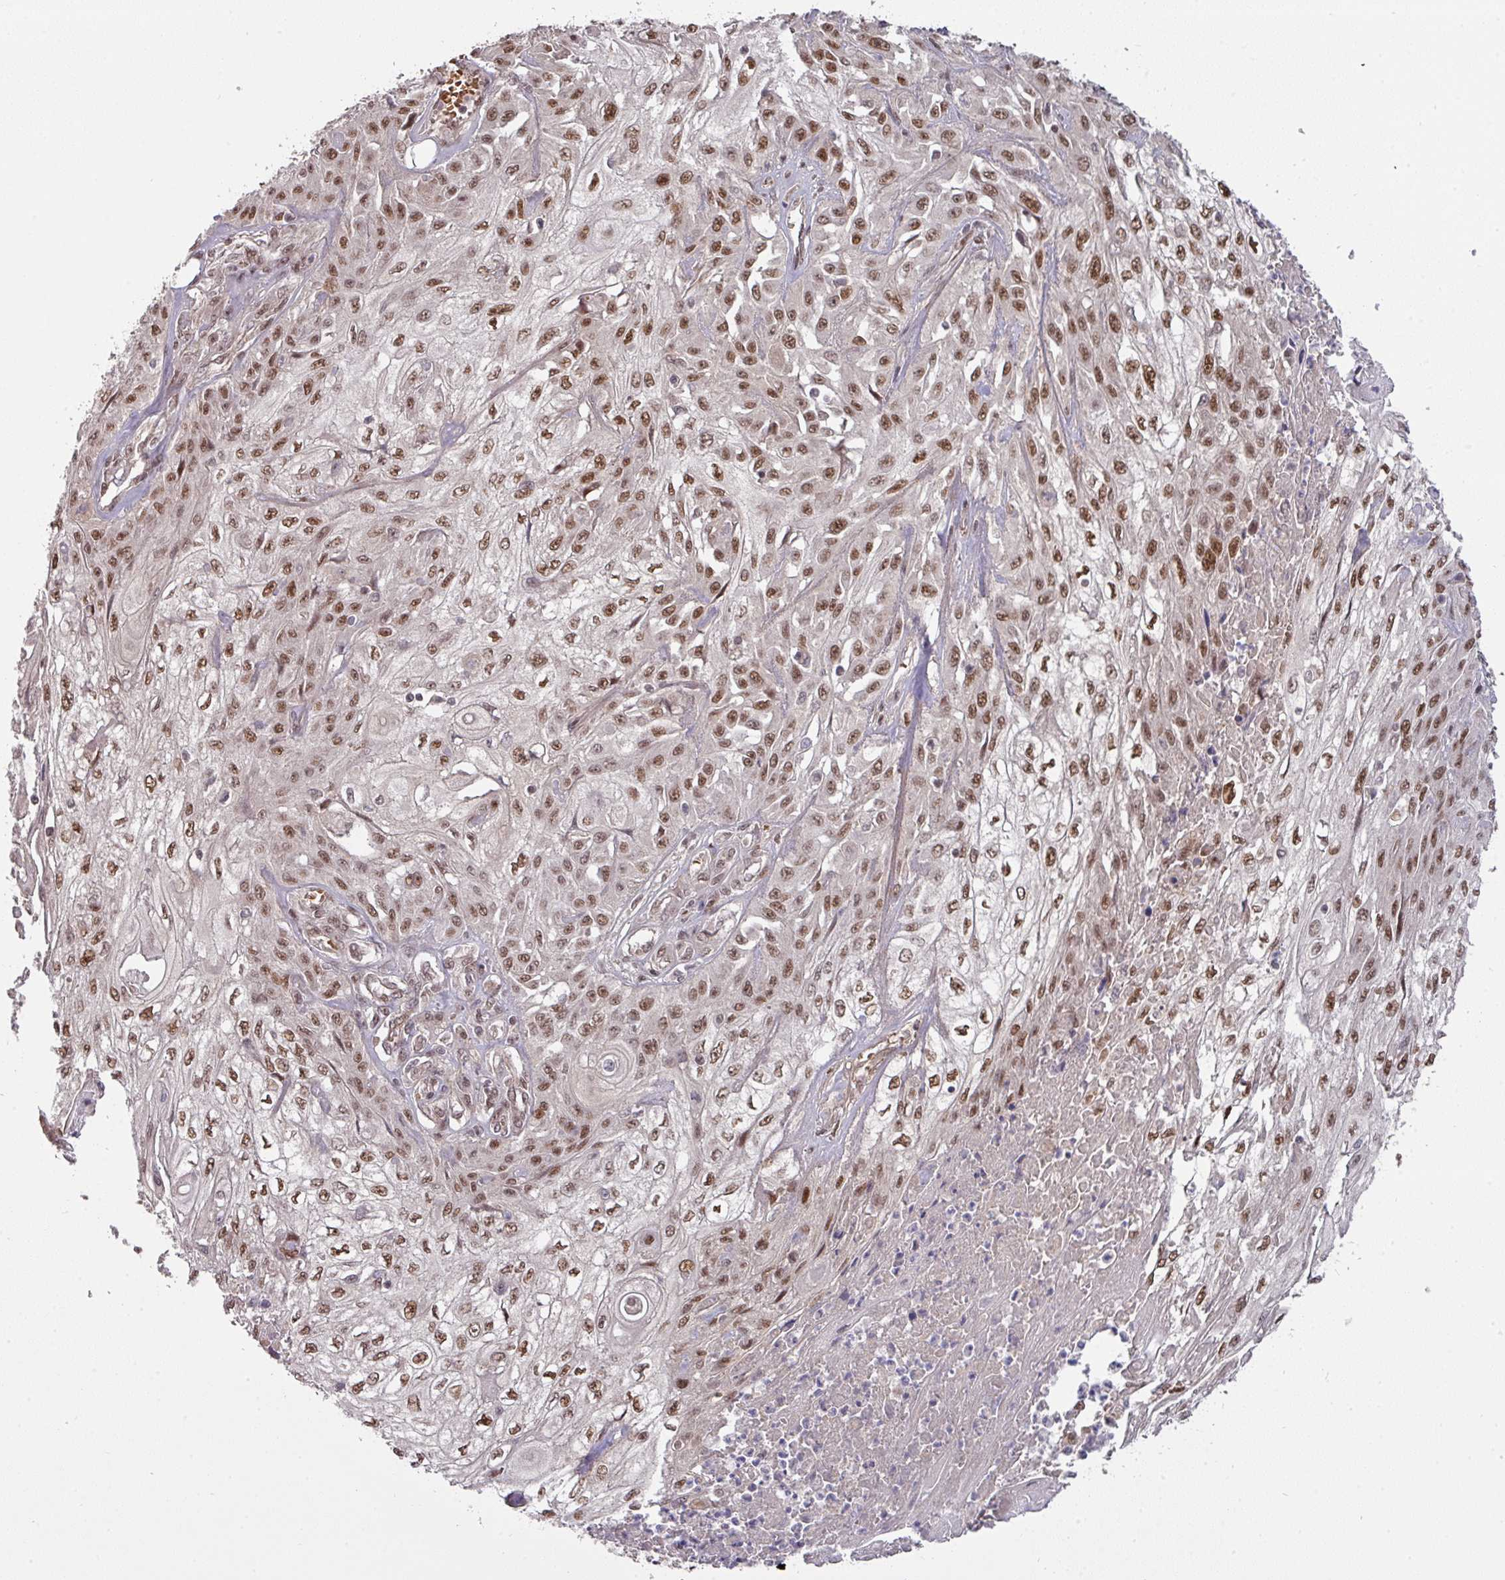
{"staining": {"intensity": "moderate", "quantity": ">75%", "location": "nuclear"}, "tissue": "skin cancer", "cell_type": "Tumor cells", "image_type": "cancer", "snomed": [{"axis": "morphology", "description": "Squamous cell carcinoma, NOS"}, {"axis": "morphology", "description": "Squamous cell carcinoma, metastatic, NOS"}, {"axis": "topography", "description": "Skin"}, {"axis": "topography", "description": "Lymph node"}], "caption": "There is medium levels of moderate nuclear expression in tumor cells of skin cancer, as demonstrated by immunohistochemical staining (brown color).", "gene": "CIC", "patient": {"sex": "male", "age": 75}}